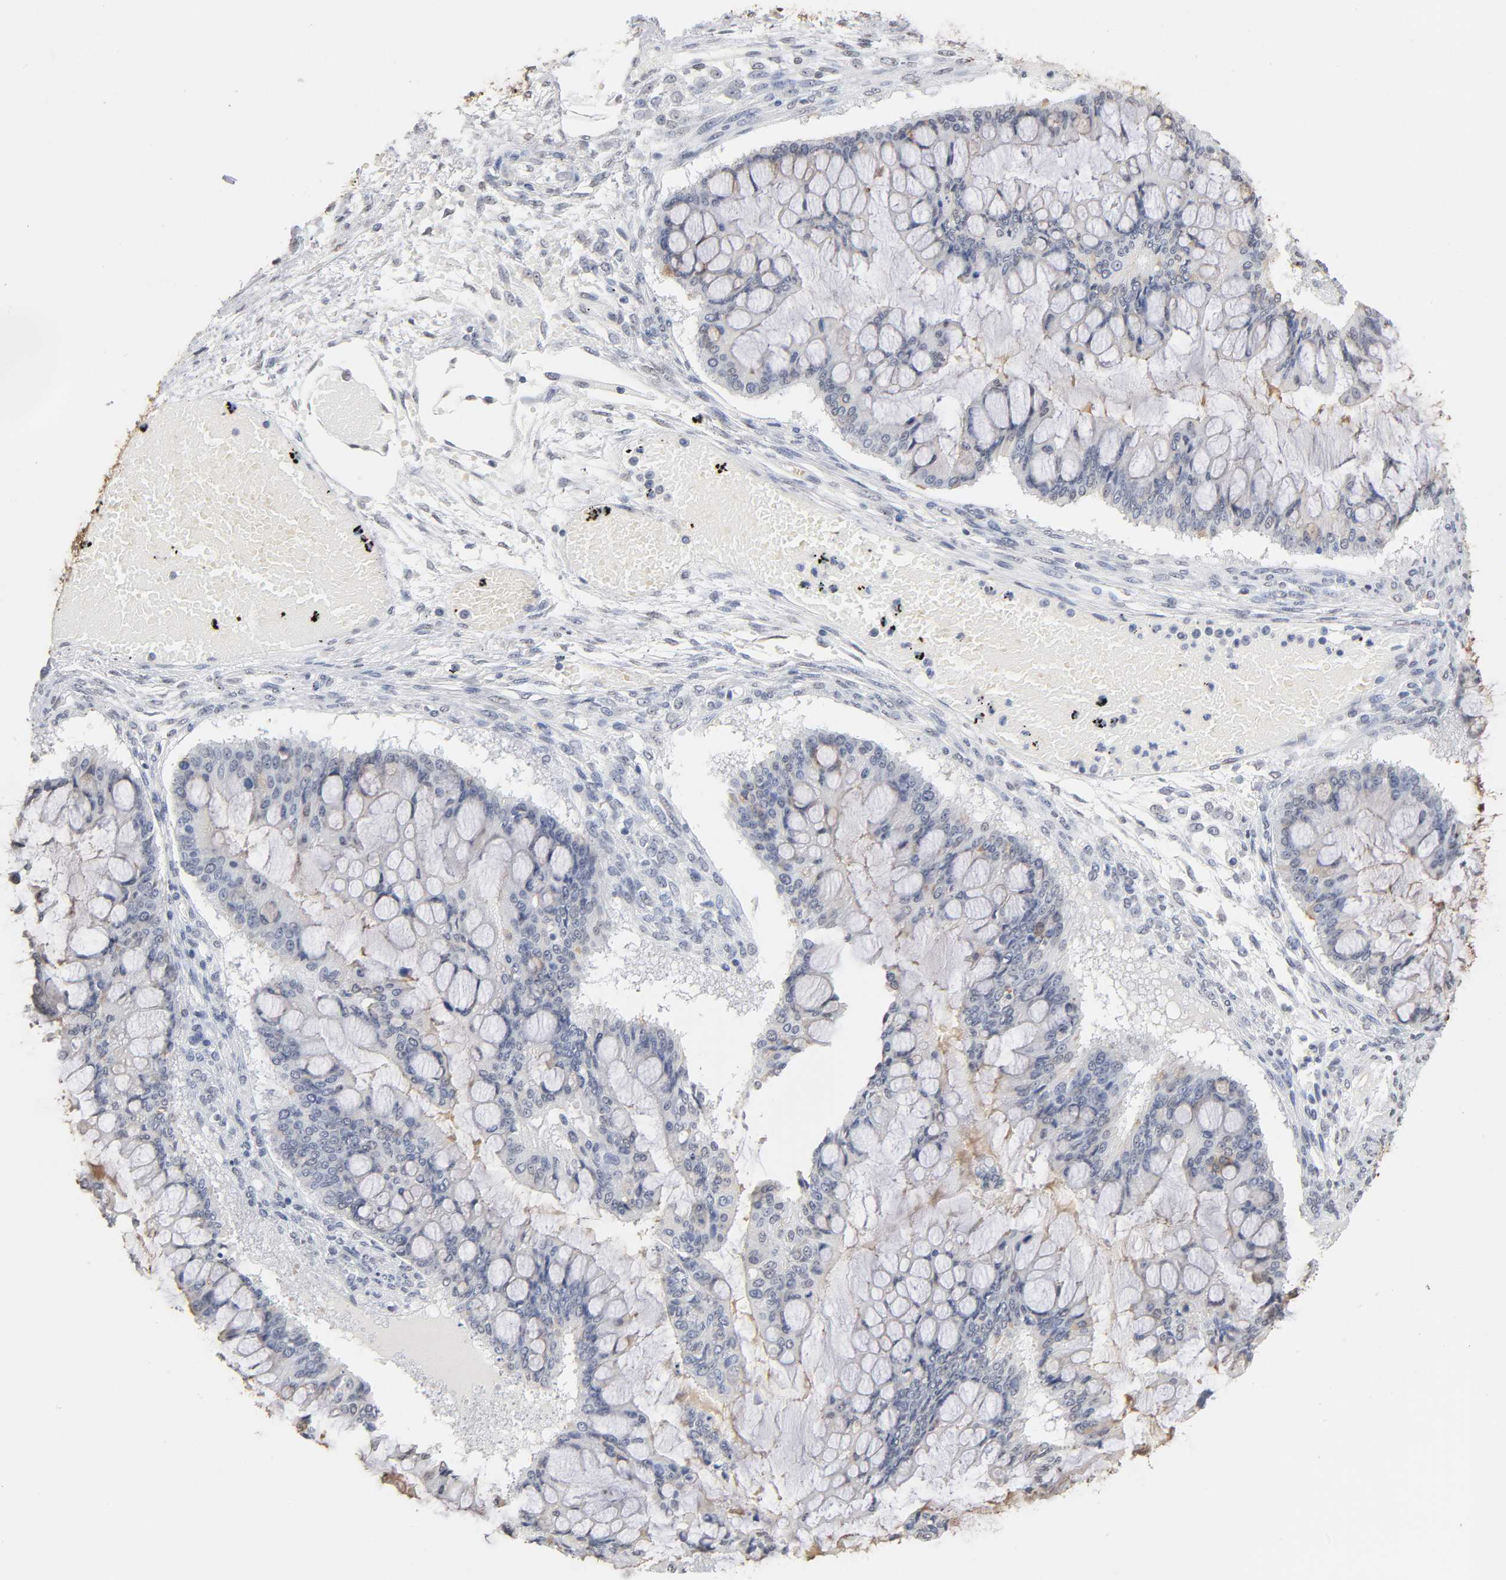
{"staining": {"intensity": "weak", "quantity": "<25%", "location": "nuclear"}, "tissue": "ovarian cancer", "cell_type": "Tumor cells", "image_type": "cancer", "snomed": [{"axis": "morphology", "description": "Cystadenocarcinoma, mucinous, NOS"}, {"axis": "topography", "description": "Ovary"}], "caption": "Immunohistochemistry (IHC) micrograph of neoplastic tissue: mucinous cystadenocarcinoma (ovarian) stained with DAB displays no significant protein staining in tumor cells.", "gene": "CRABP2", "patient": {"sex": "female", "age": 73}}